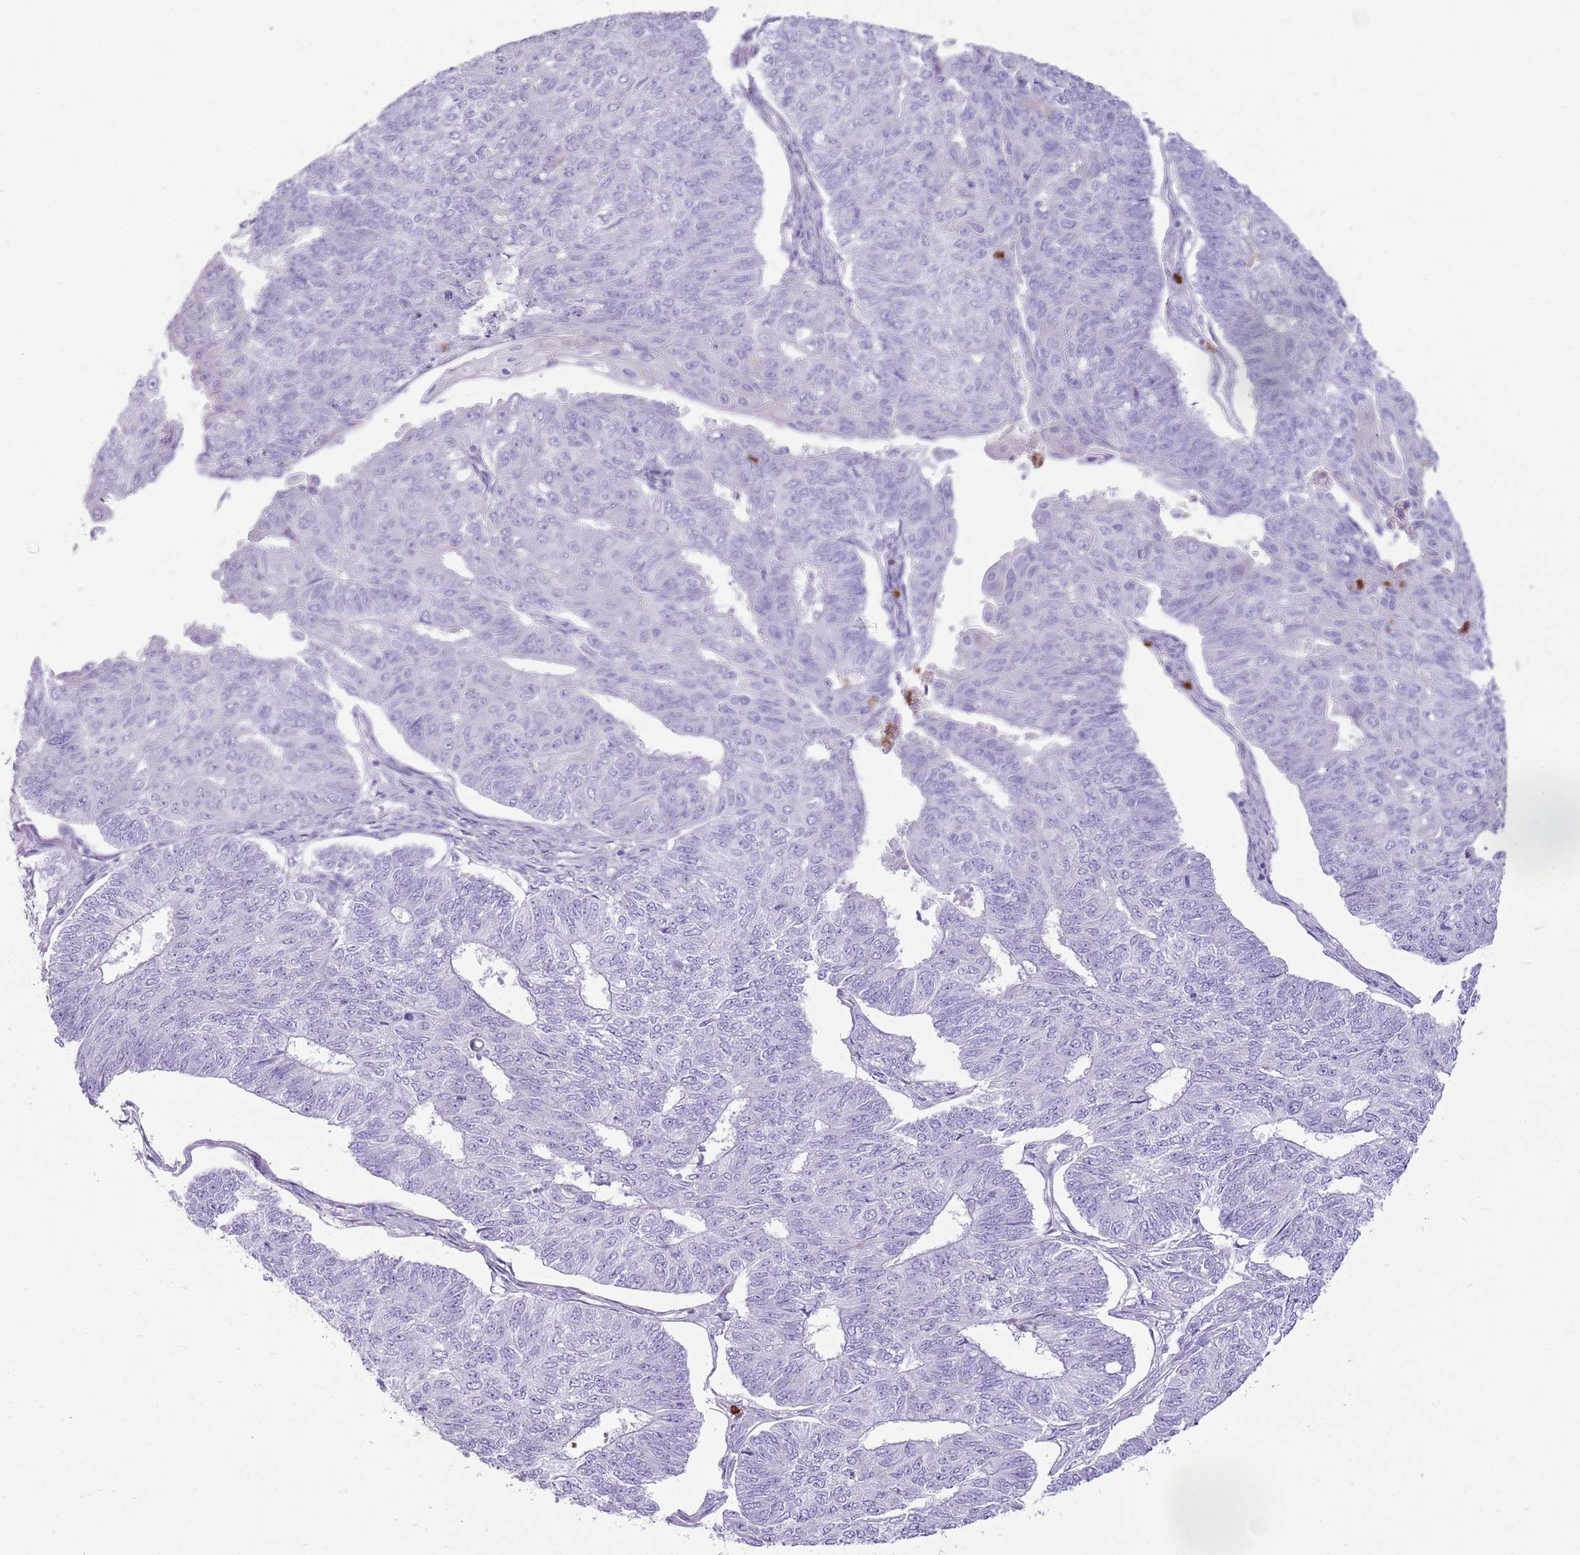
{"staining": {"intensity": "negative", "quantity": "none", "location": "none"}, "tissue": "endometrial cancer", "cell_type": "Tumor cells", "image_type": "cancer", "snomed": [{"axis": "morphology", "description": "Adenocarcinoma, NOS"}, {"axis": "topography", "description": "Endometrium"}], "caption": "There is no significant positivity in tumor cells of endometrial cancer (adenocarcinoma). The staining is performed using DAB brown chromogen with nuclei counter-stained in using hematoxylin.", "gene": "CD177", "patient": {"sex": "female", "age": 32}}